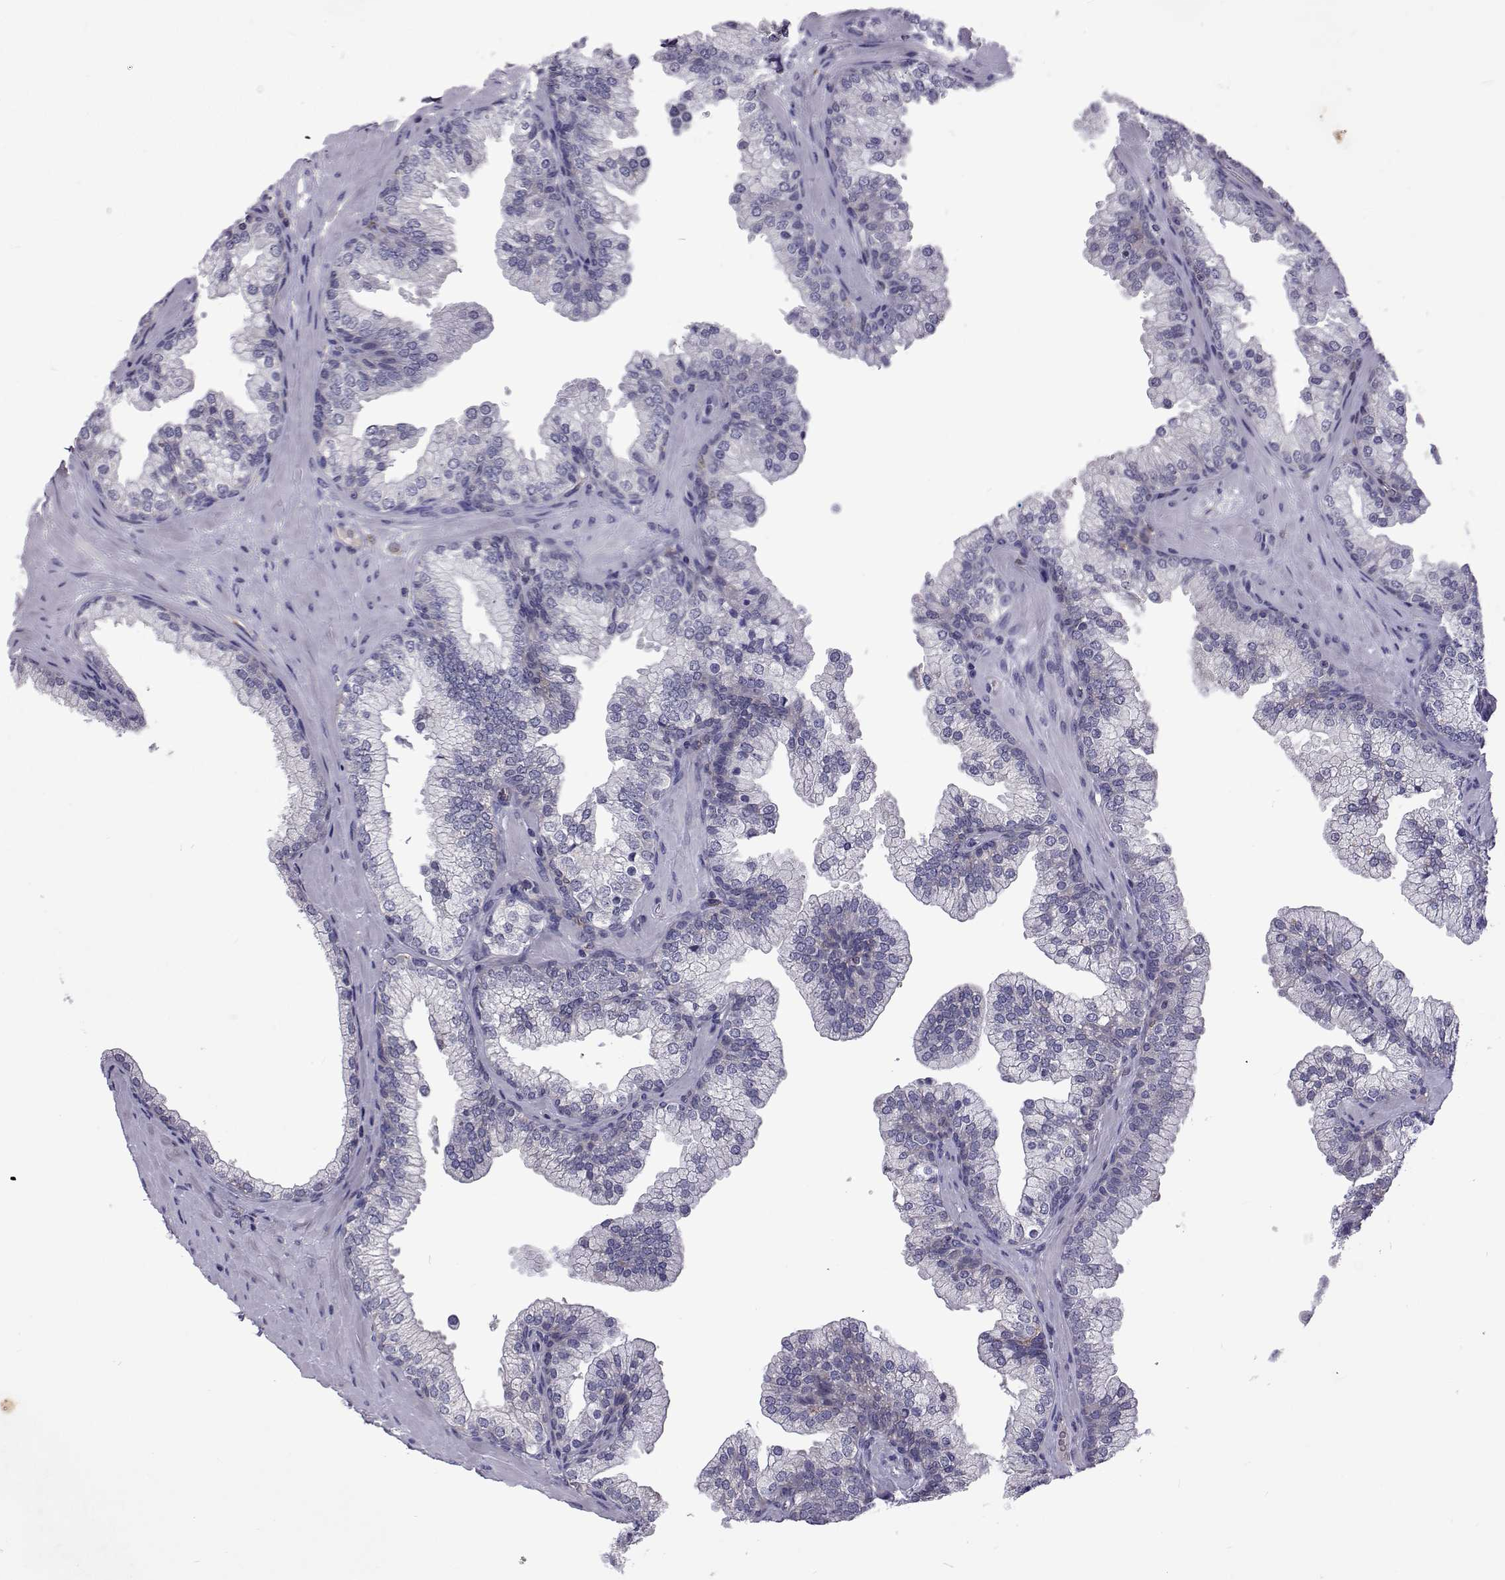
{"staining": {"intensity": "negative", "quantity": "none", "location": "none"}, "tissue": "prostate", "cell_type": "Glandular cells", "image_type": "normal", "snomed": [{"axis": "morphology", "description": "Normal tissue, NOS"}, {"axis": "topography", "description": "Prostate"}, {"axis": "topography", "description": "Peripheral nerve tissue"}], "caption": "The immunohistochemistry (IHC) image has no significant expression in glandular cells of prostate. Nuclei are stained in blue.", "gene": "TCF15", "patient": {"sex": "male", "age": 61}}